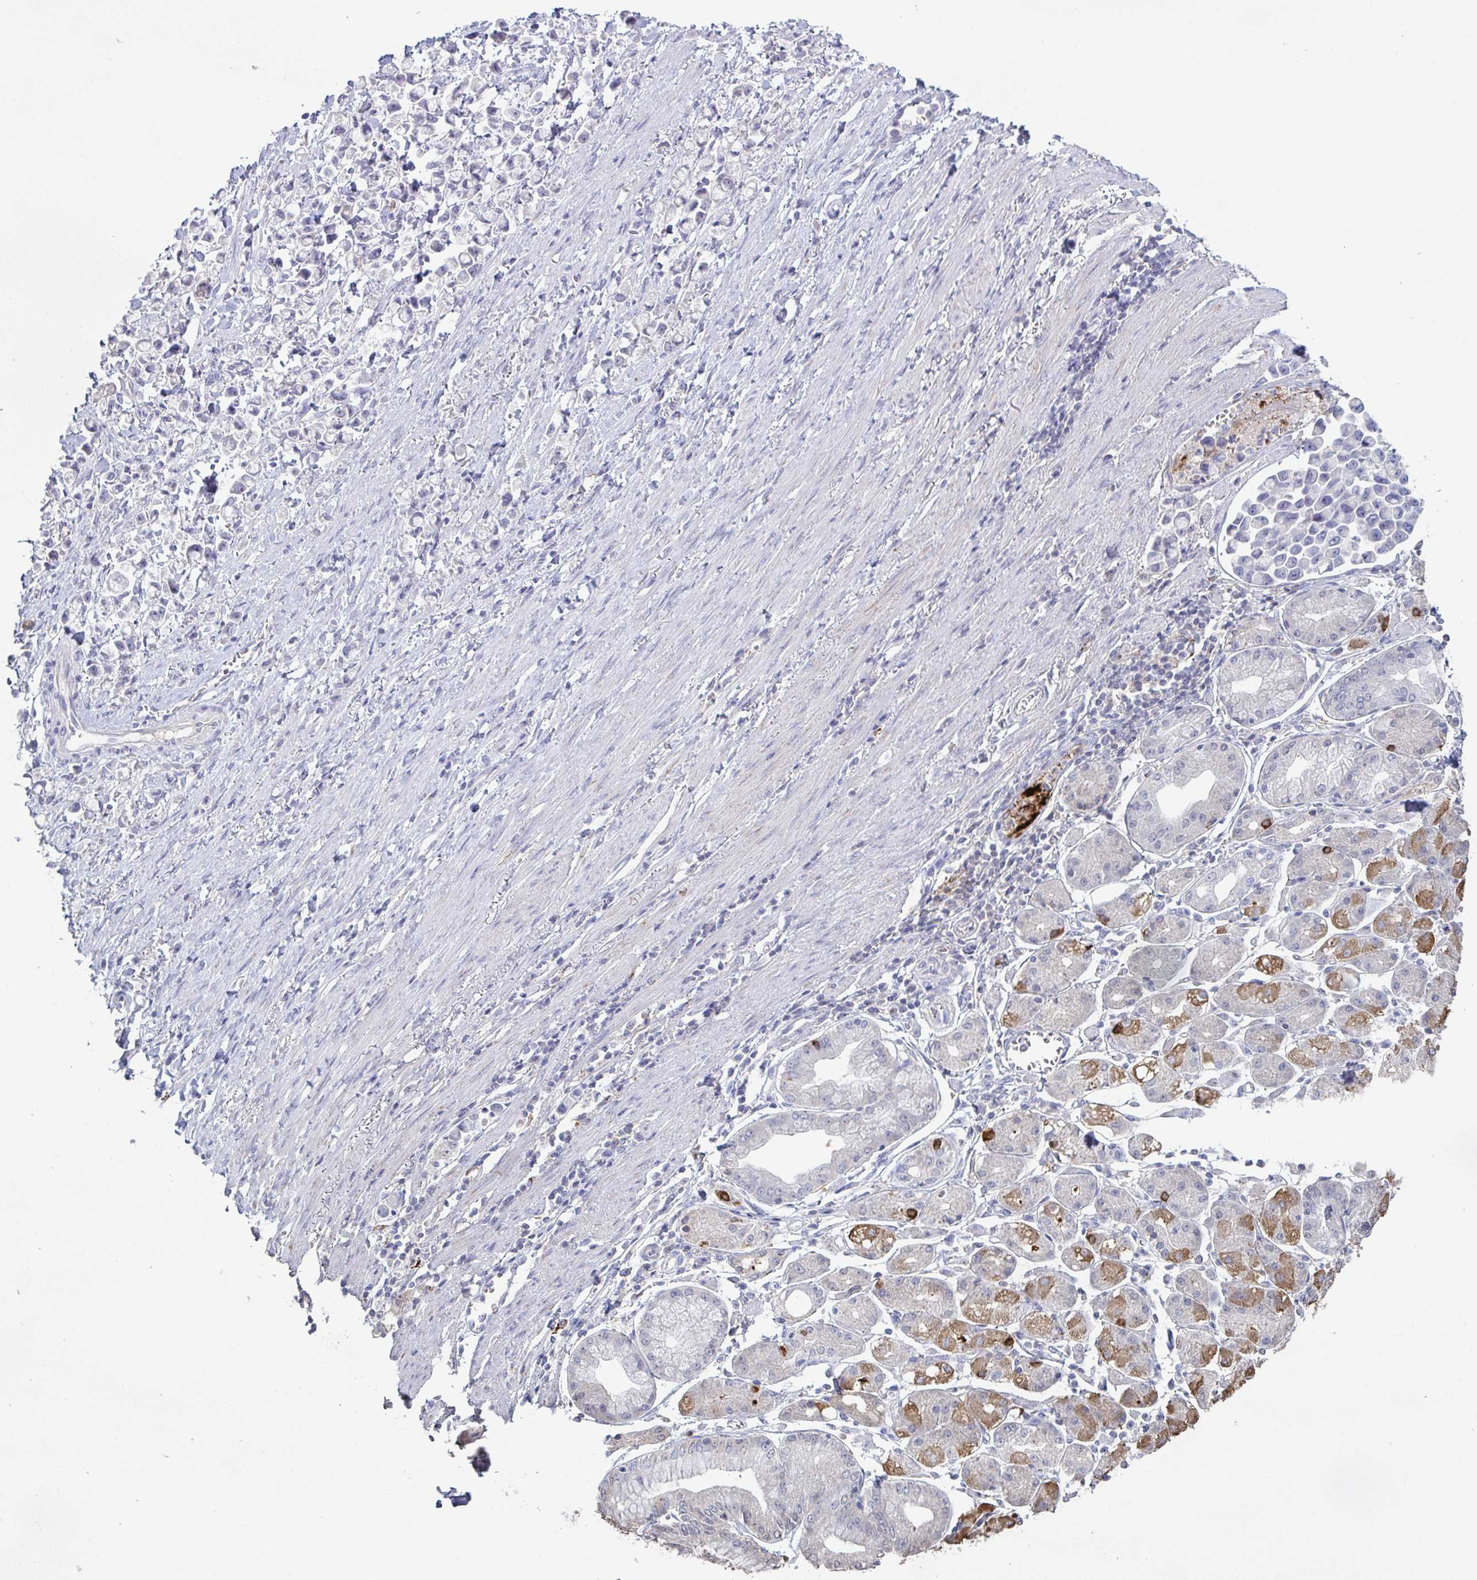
{"staining": {"intensity": "negative", "quantity": "none", "location": "none"}, "tissue": "stomach cancer", "cell_type": "Tumor cells", "image_type": "cancer", "snomed": [{"axis": "morphology", "description": "Adenocarcinoma, NOS"}, {"axis": "topography", "description": "Stomach"}], "caption": "Protein analysis of stomach adenocarcinoma reveals no significant expression in tumor cells. (Immunohistochemistry, brightfield microscopy, high magnification).", "gene": "ADAM21", "patient": {"sex": "female", "age": 81}}